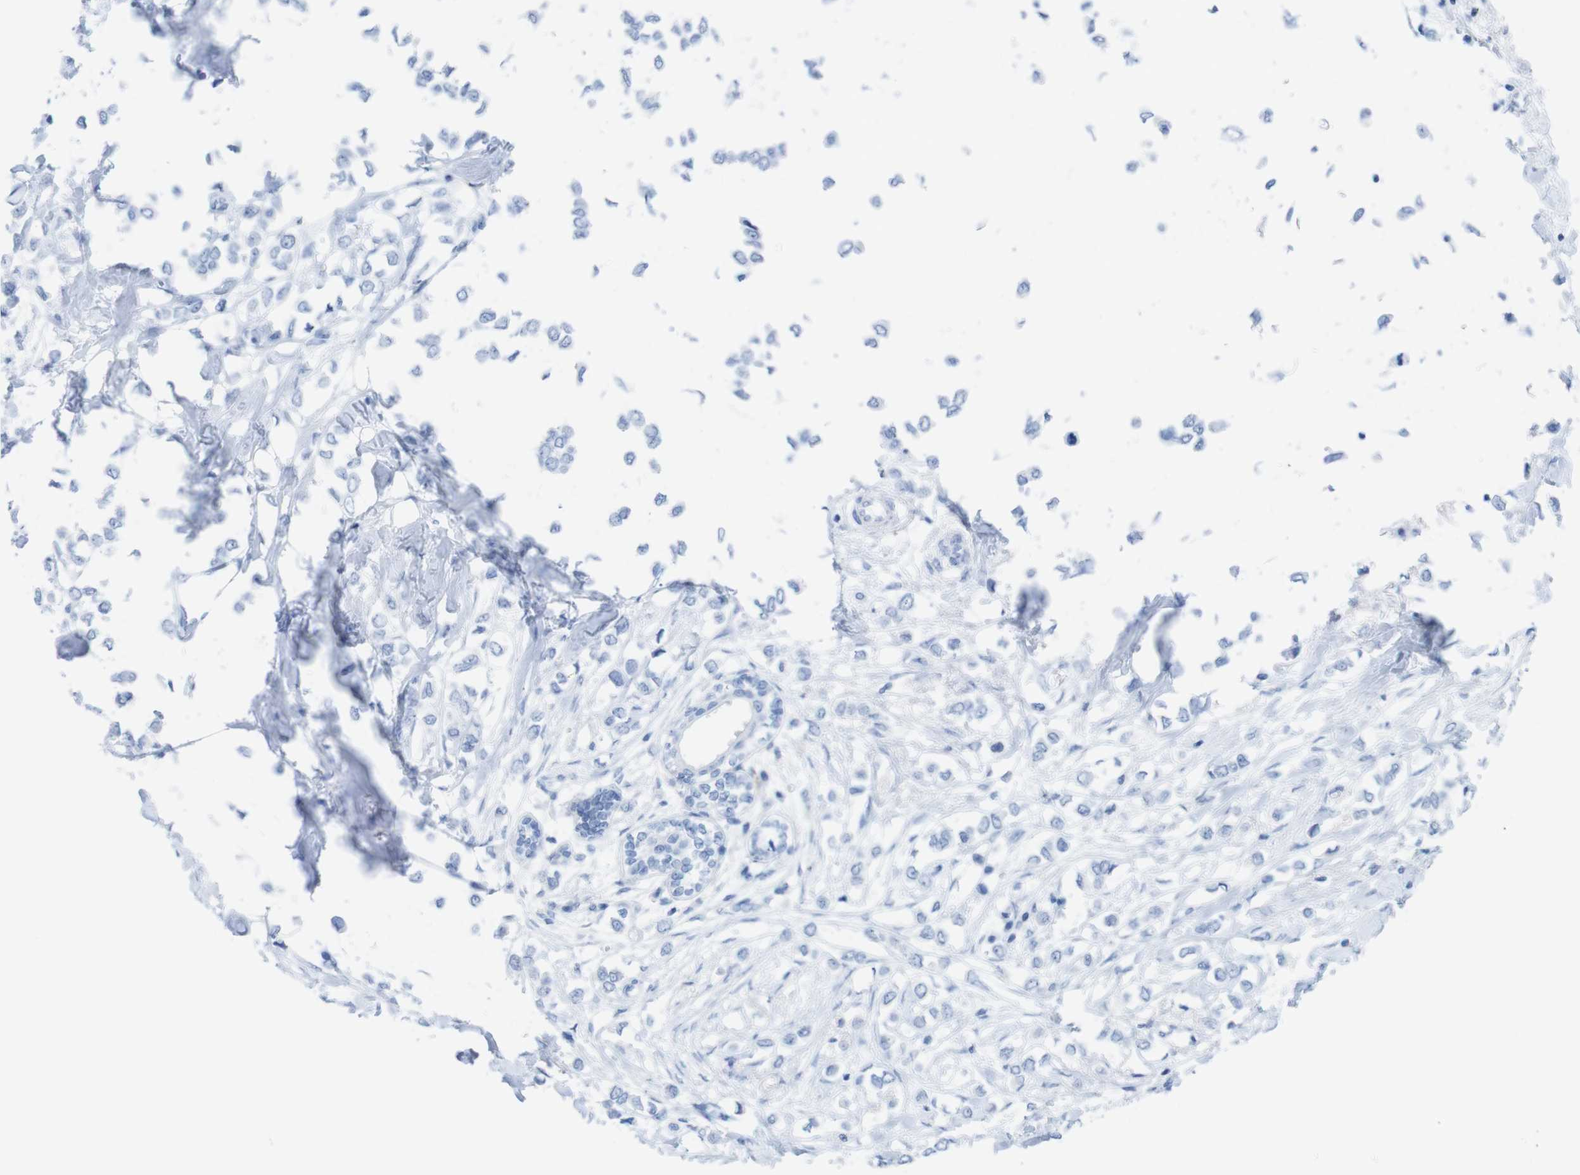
{"staining": {"intensity": "negative", "quantity": "none", "location": "none"}, "tissue": "breast cancer", "cell_type": "Tumor cells", "image_type": "cancer", "snomed": [{"axis": "morphology", "description": "Lobular carcinoma"}, {"axis": "topography", "description": "Breast"}], "caption": "DAB (3,3'-diaminobenzidine) immunohistochemical staining of human breast lobular carcinoma reveals no significant positivity in tumor cells.", "gene": "MYH7", "patient": {"sex": "female", "age": 51}}